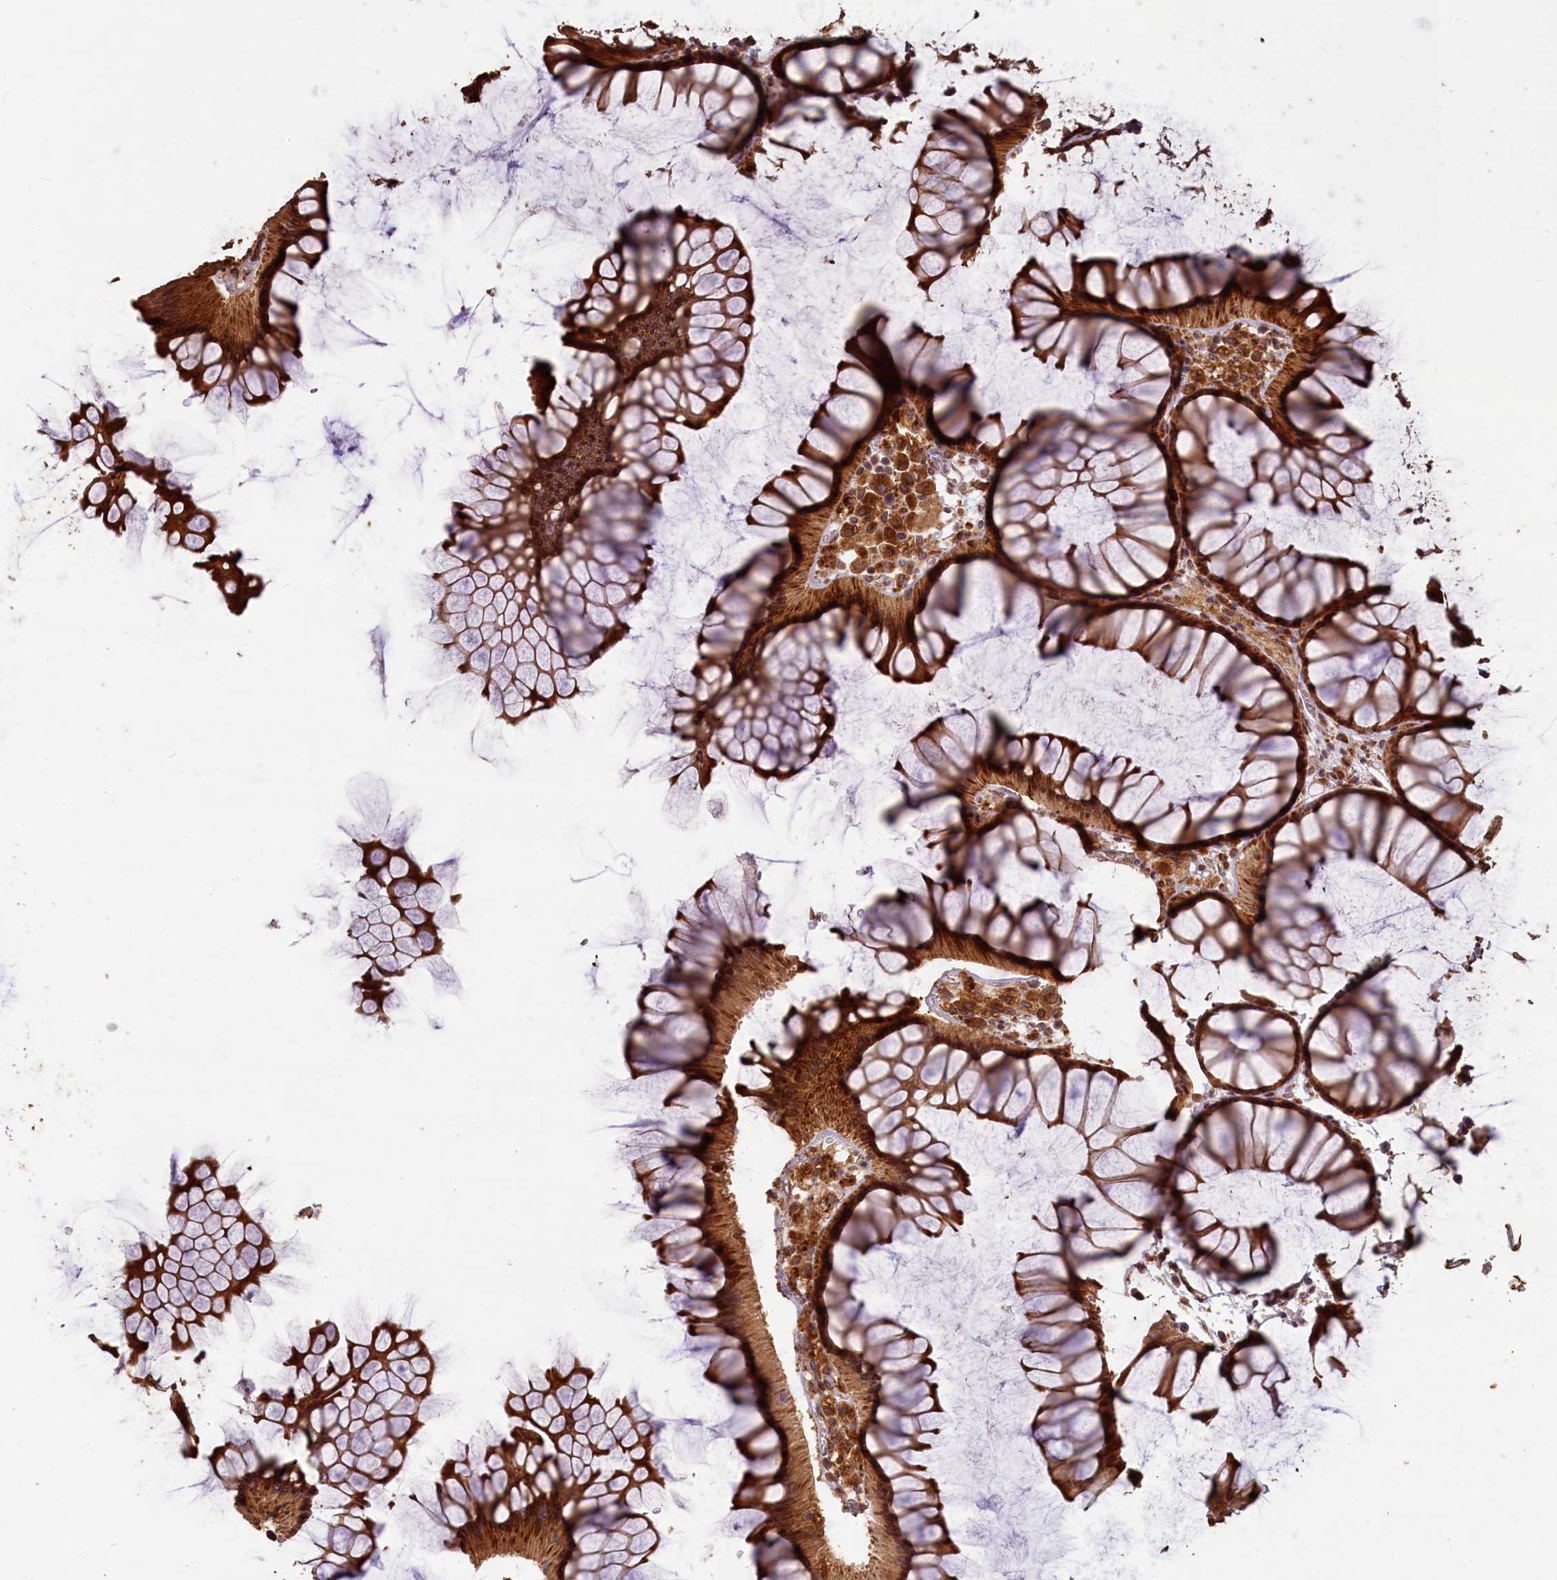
{"staining": {"intensity": "strong", "quantity": ">75%", "location": "cytoplasmic/membranous,nuclear"}, "tissue": "colon", "cell_type": "Glandular cells", "image_type": "normal", "snomed": [{"axis": "morphology", "description": "Normal tissue, NOS"}, {"axis": "topography", "description": "Colon"}], "caption": "IHC image of unremarkable colon: colon stained using immunohistochemistry (IHC) demonstrates high levels of strong protein expression localized specifically in the cytoplasmic/membranous,nuclear of glandular cells, appearing as a cytoplasmic/membranous,nuclear brown color.", "gene": "SLC38A7", "patient": {"sex": "female", "age": 82}}